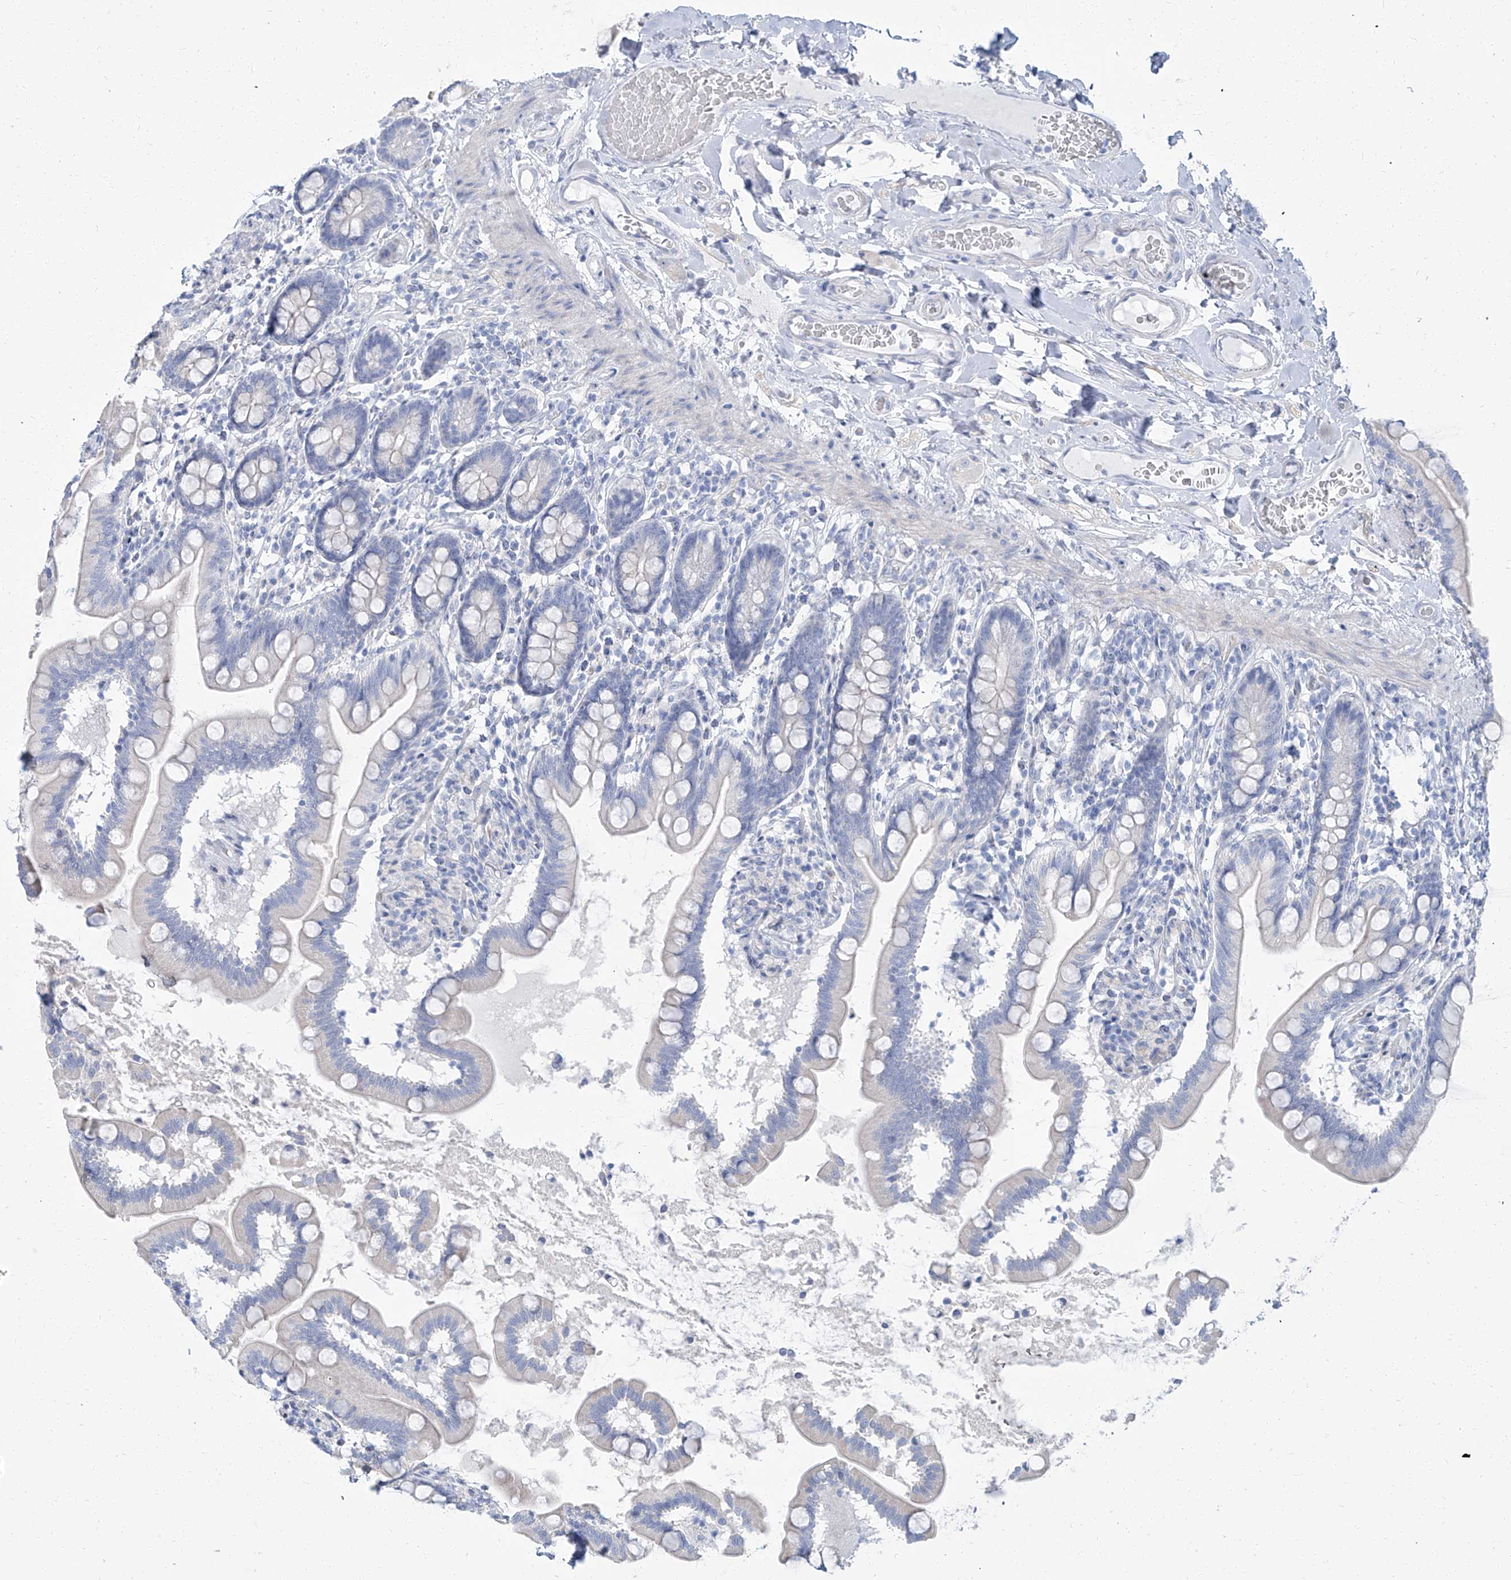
{"staining": {"intensity": "negative", "quantity": "none", "location": "none"}, "tissue": "small intestine", "cell_type": "Glandular cells", "image_type": "normal", "snomed": [{"axis": "morphology", "description": "Normal tissue, NOS"}, {"axis": "topography", "description": "Small intestine"}], "caption": "Immunohistochemistry (IHC) micrograph of unremarkable small intestine stained for a protein (brown), which reveals no positivity in glandular cells. The staining is performed using DAB (3,3'-diaminobenzidine) brown chromogen with nuclei counter-stained in using hematoxylin.", "gene": "TXLNB", "patient": {"sex": "female", "age": 64}}